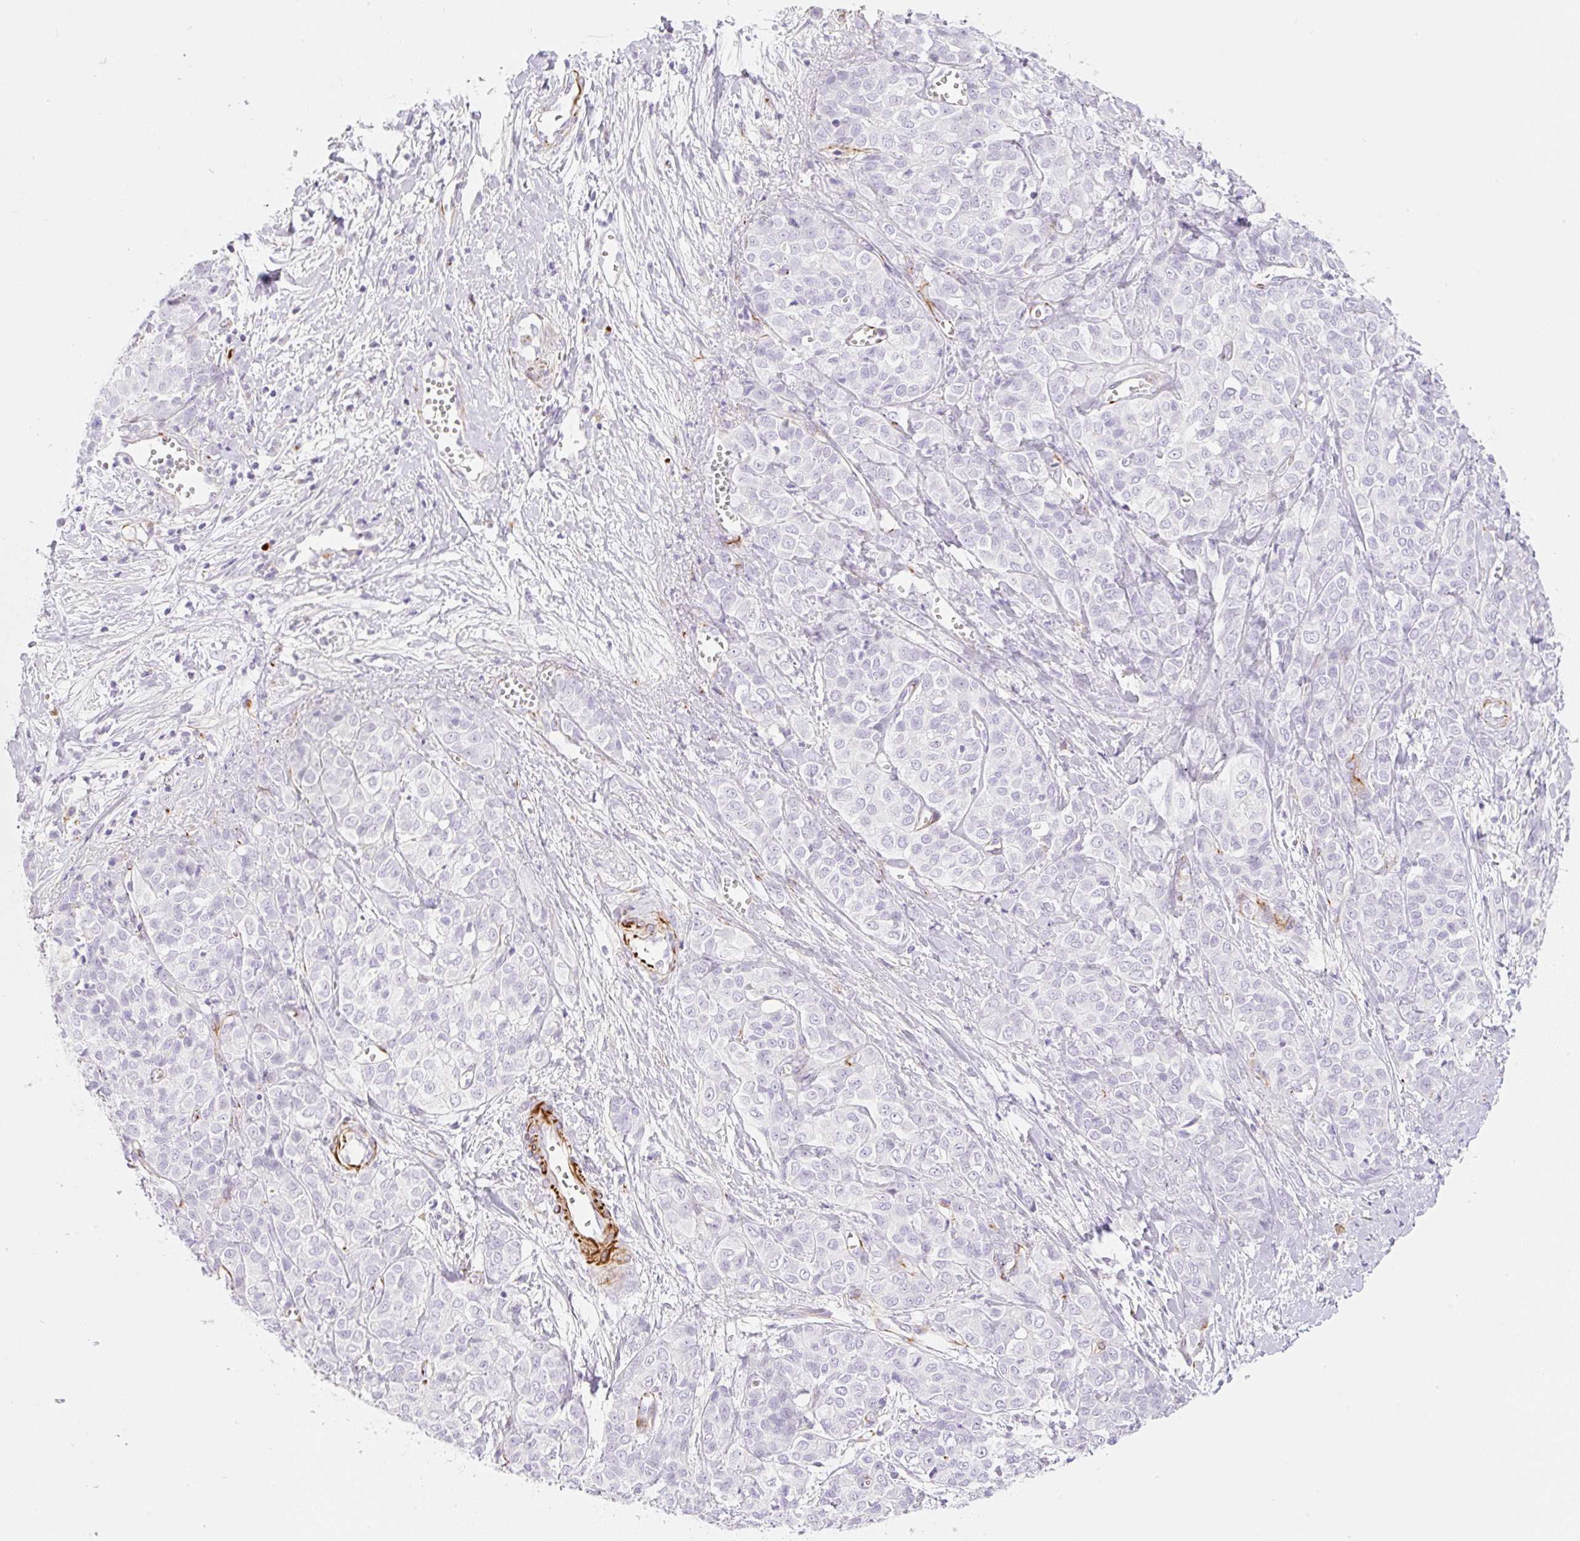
{"staining": {"intensity": "negative", "quantity": "none", "location": "none"}, "tissue": "liver cancer", "cell_type": "Tumor cells", "image_type": "cancer", "snomed": [{"axis": "morphology", "description": "Cholangiocarcinoma"}, {"axis": "topography", "description": "Liver"}], "caption": "Human liver cancer (cholangiocarcinoma) stained for a protein using immunohistochemistry shows no positivity in tumor cells.", "gene": "ZNF689", "patient": {"sex": "female", "age": 77}}